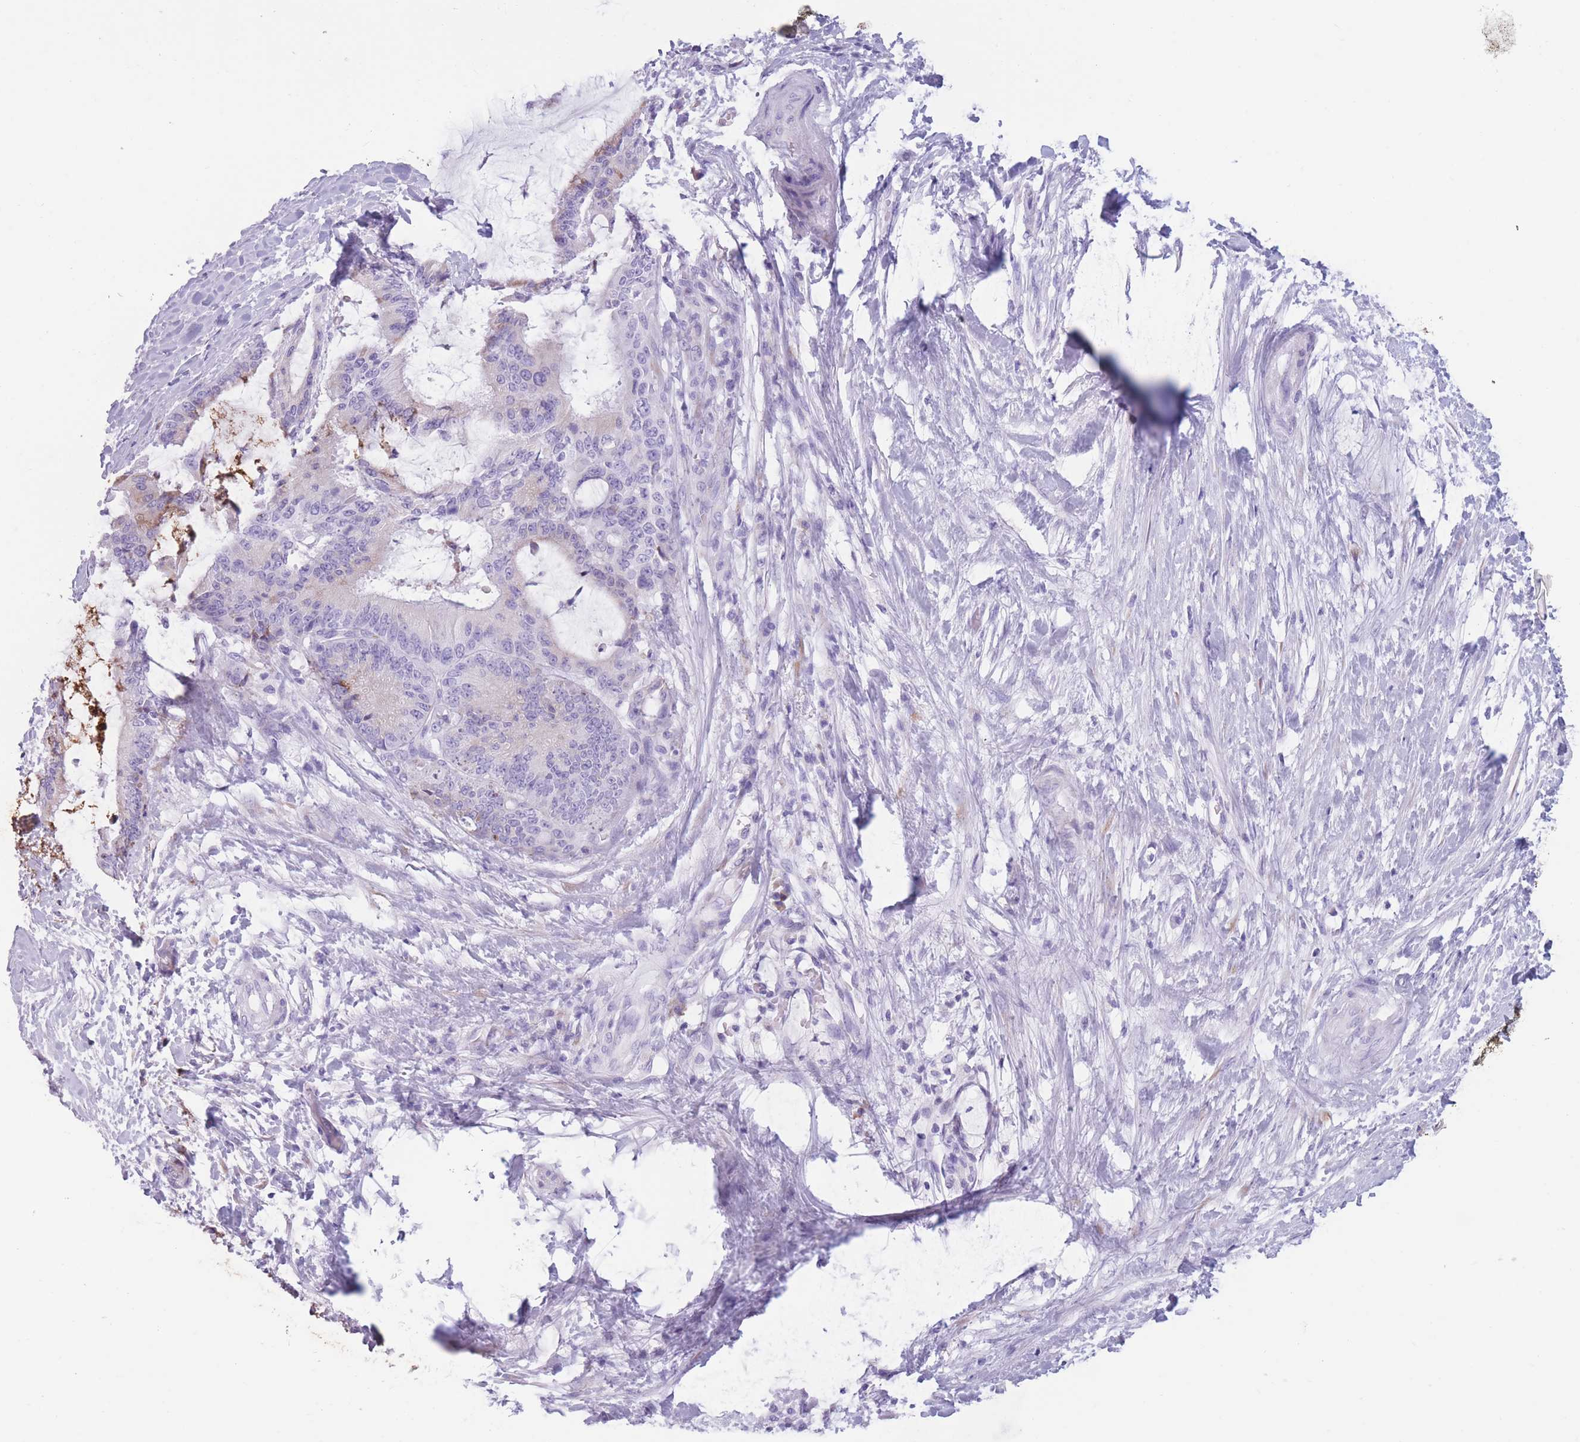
{"staining": {"intensity": "negative", "quantity": "none", "location": "none"}, "tissue": "liver cancer", "cell_type": "Tumor cells", "image_type": "cancer", "snomed": [{"axis": "morphology", "description": "Normal tissue, NOS"}, {"axis": "morphology", "description": "Cholangiocarcinoma"}, {"axis": "topography", "description": "Liver"}, {"axis": "topography", "description": "Peripheral nerve tissue"}], "caption": "Tumor cells show no significant protein expression in liver cancer. (Stains: DAB (3,3'-diaminobenzidine) immunohistochemistry with hematoxylin counter stain, Microscopy: brightfield microscopy at high magnification).", "gene": "COL27A1", "patient": {"sex": "female", "age": 73}}